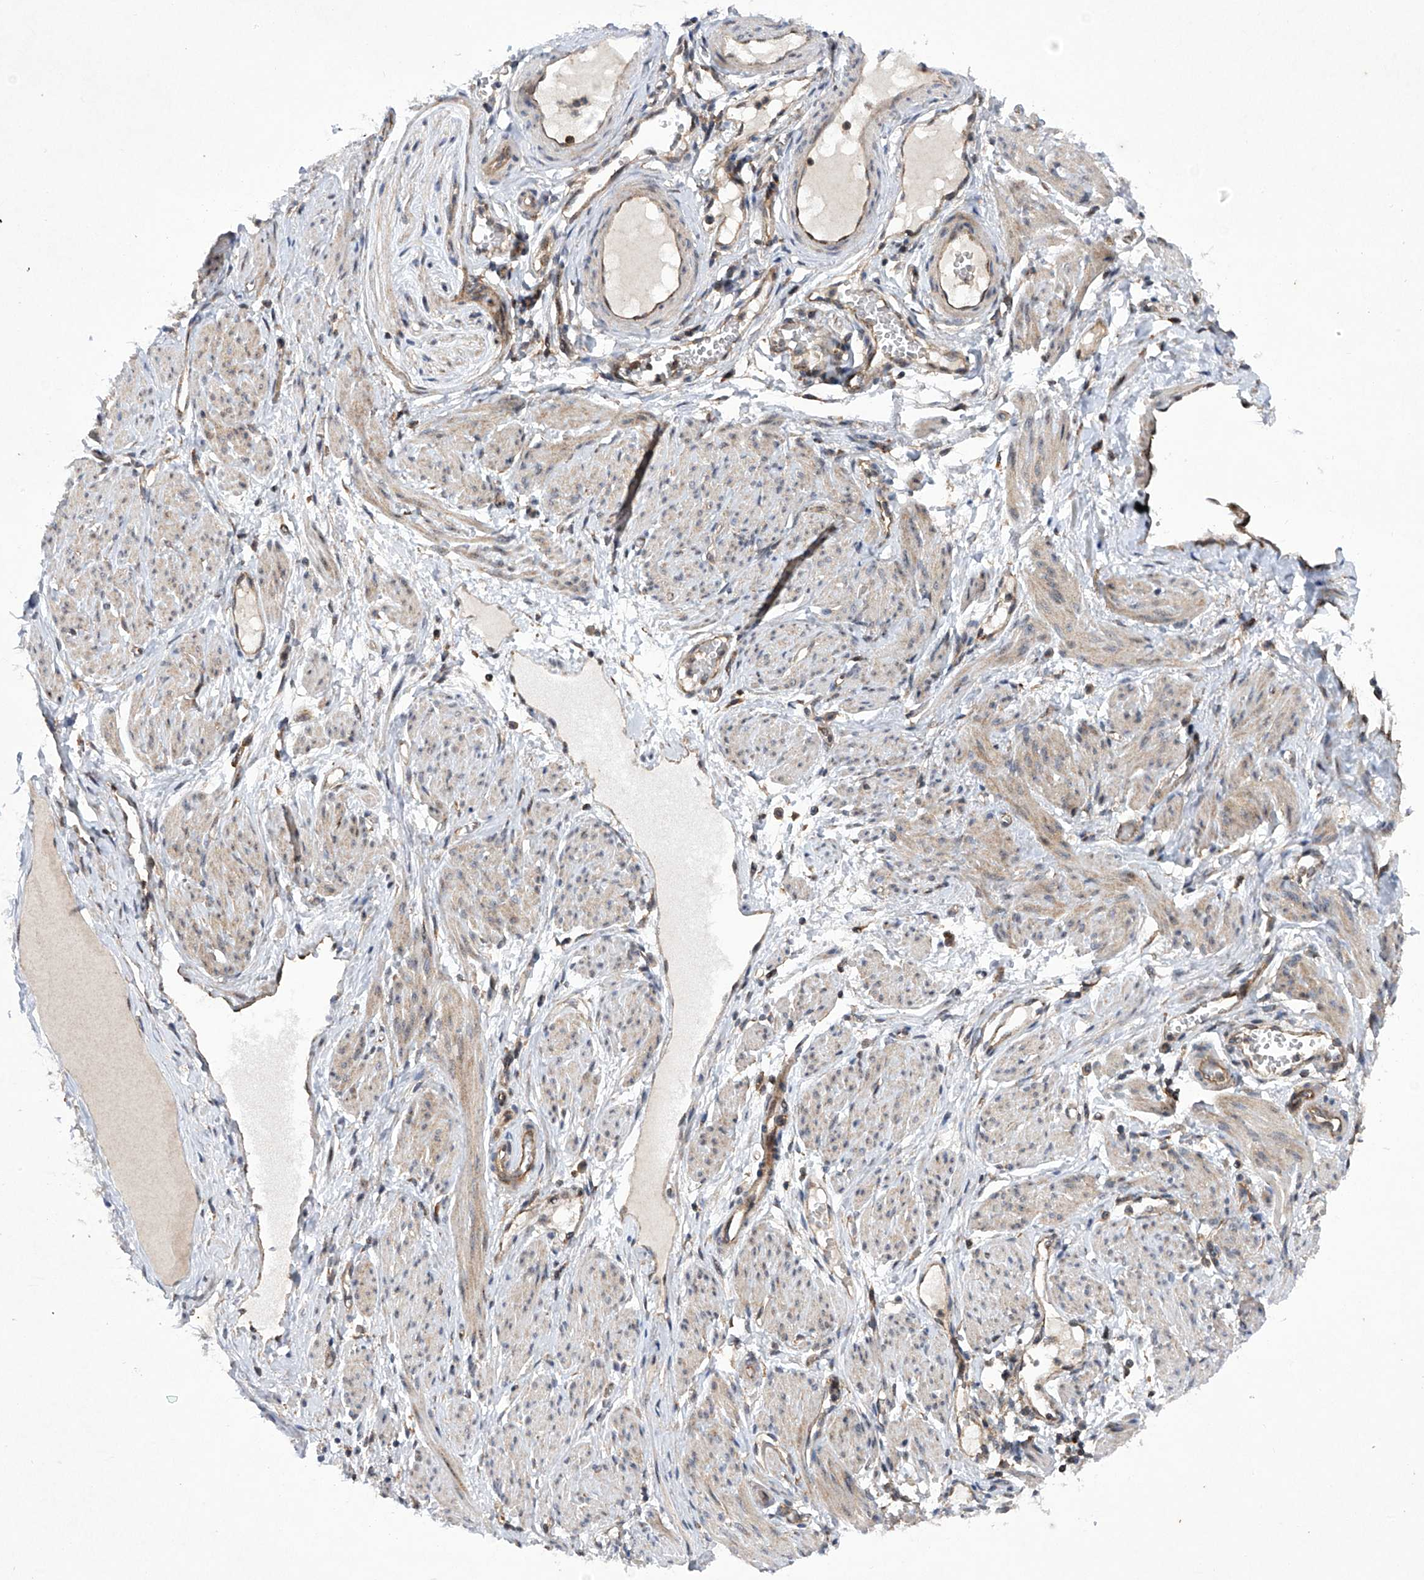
{"staining": {"intensity": "weak", "quantity": "25%-75%", "location": "cytoplasmic/membranous"}, "tissue": "adipose tissue", "cell_type": "Adipocytes", "image_type": "normal", "snomed": [{"axis": "morphology", "description": "Normal tissue, NOS"}, {"axis": "topography", "description": "Smooth muscle"}, {"axis": "topography", "description": "Peripheral nerve tissue"}], "caption": "Immunohistochemistry of normal human adipose tissue exhibits low levels of weak cytoplasmic/membranous expression in approximately 25%-75% of adipocytes.", "gene": "CISH", "patient": {"sex": "female", "age": 39}}